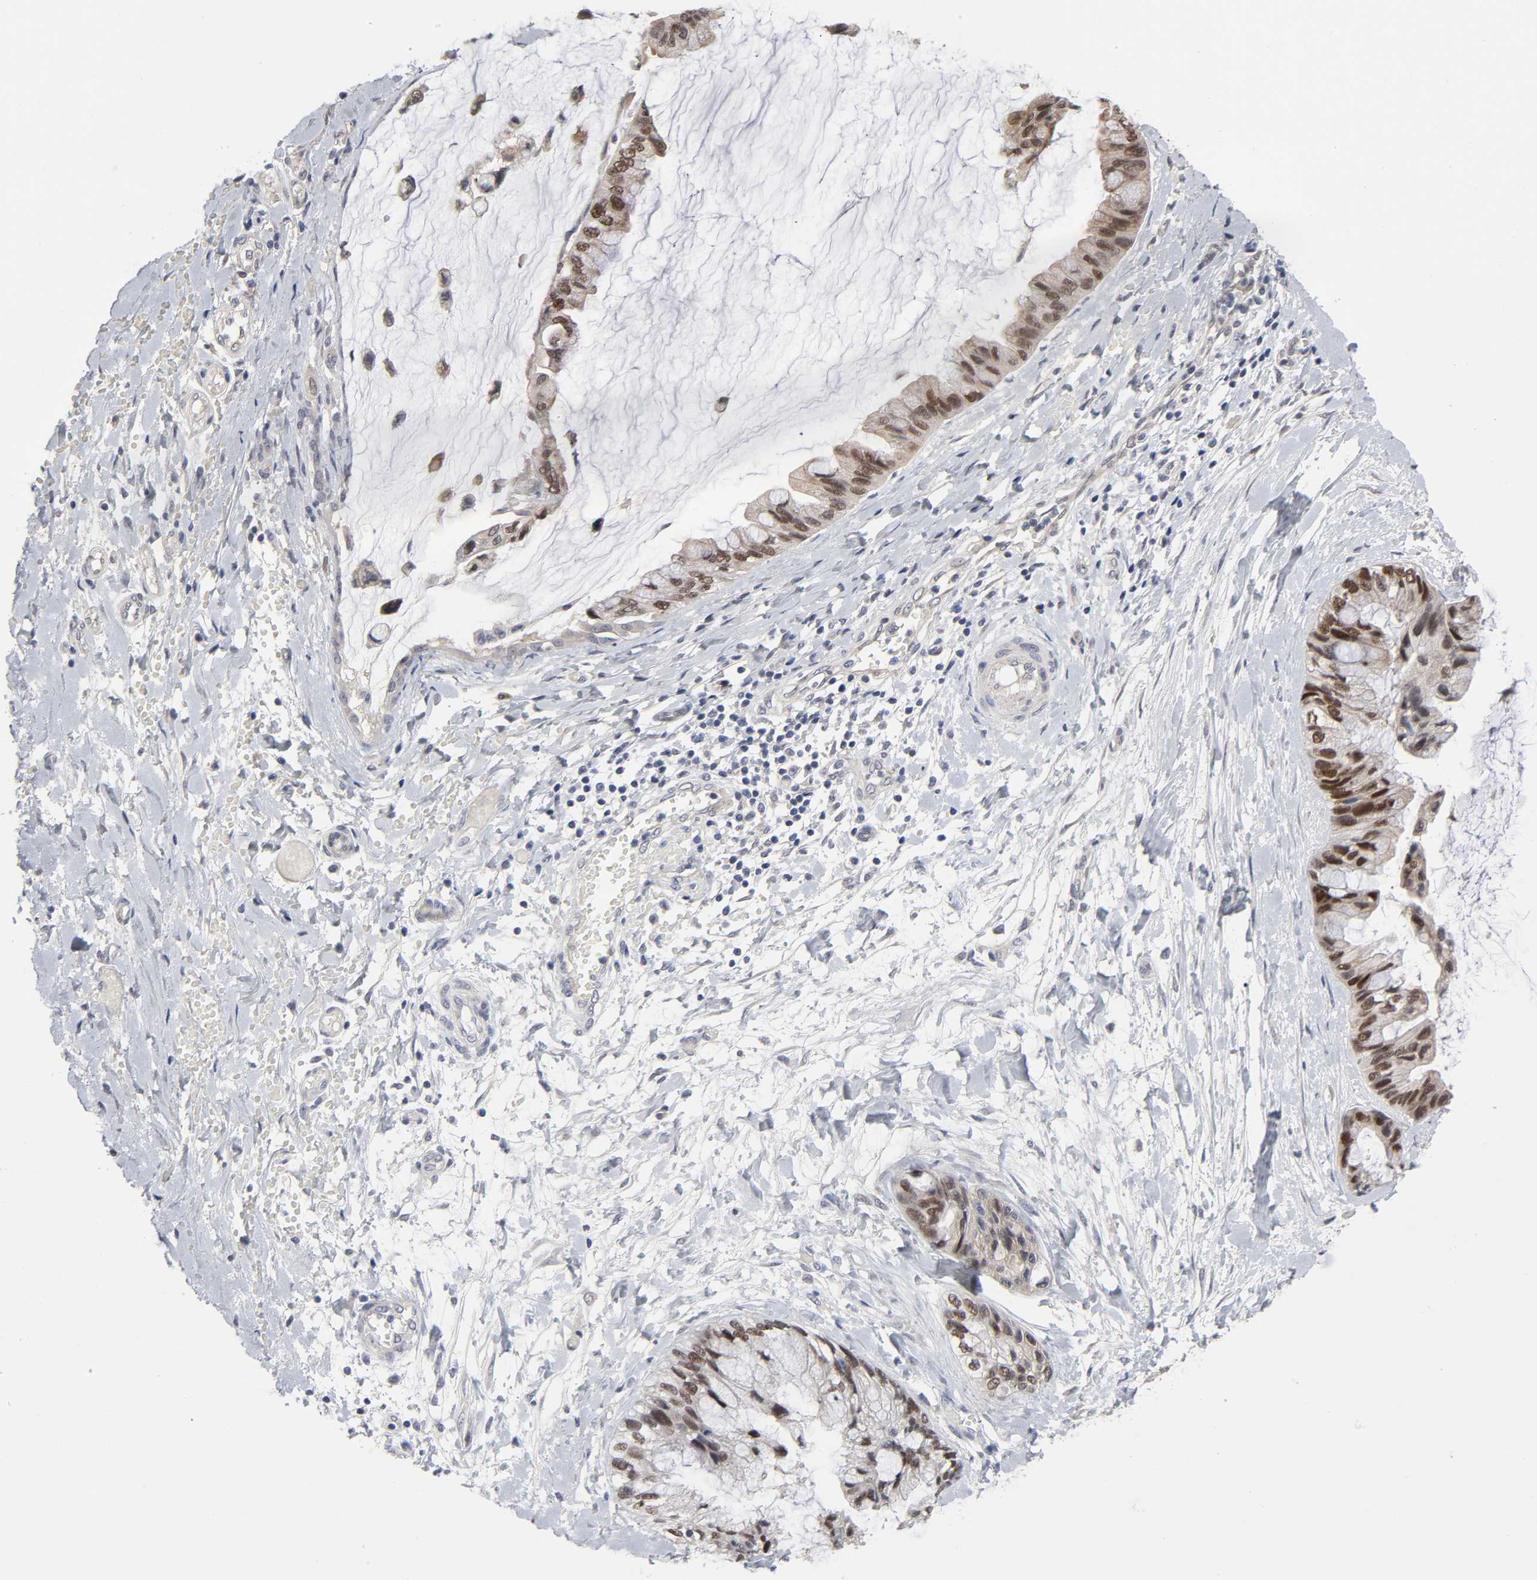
{"staining": {"intensity": "moderate", "quantity": ">75%", "location": "cytoplasmic/membranous,nuclear"}, "tissue": "ovarian cancer", "cell_type": "Tumor cells", "image_type": "cancer", "snomed": [{"axis": "morphology", "description": "Cystadenocarcinoma, mucinous, NOS"}, {"axis": "topography", "description": "Ovary"}], "caption": "A brown stain labels moderate cytoplasmic/membranous and nuclear expression of a protein in human ovarian cancer tumor cells. The staining was performed using DAB (3,3'-diaminobenzidine), with brown indicating positive protein expression. Nuclei are stained blue with hematoxylin.", "gene": "HNF4A", "patient": {"sex": "female", "age": 39}}